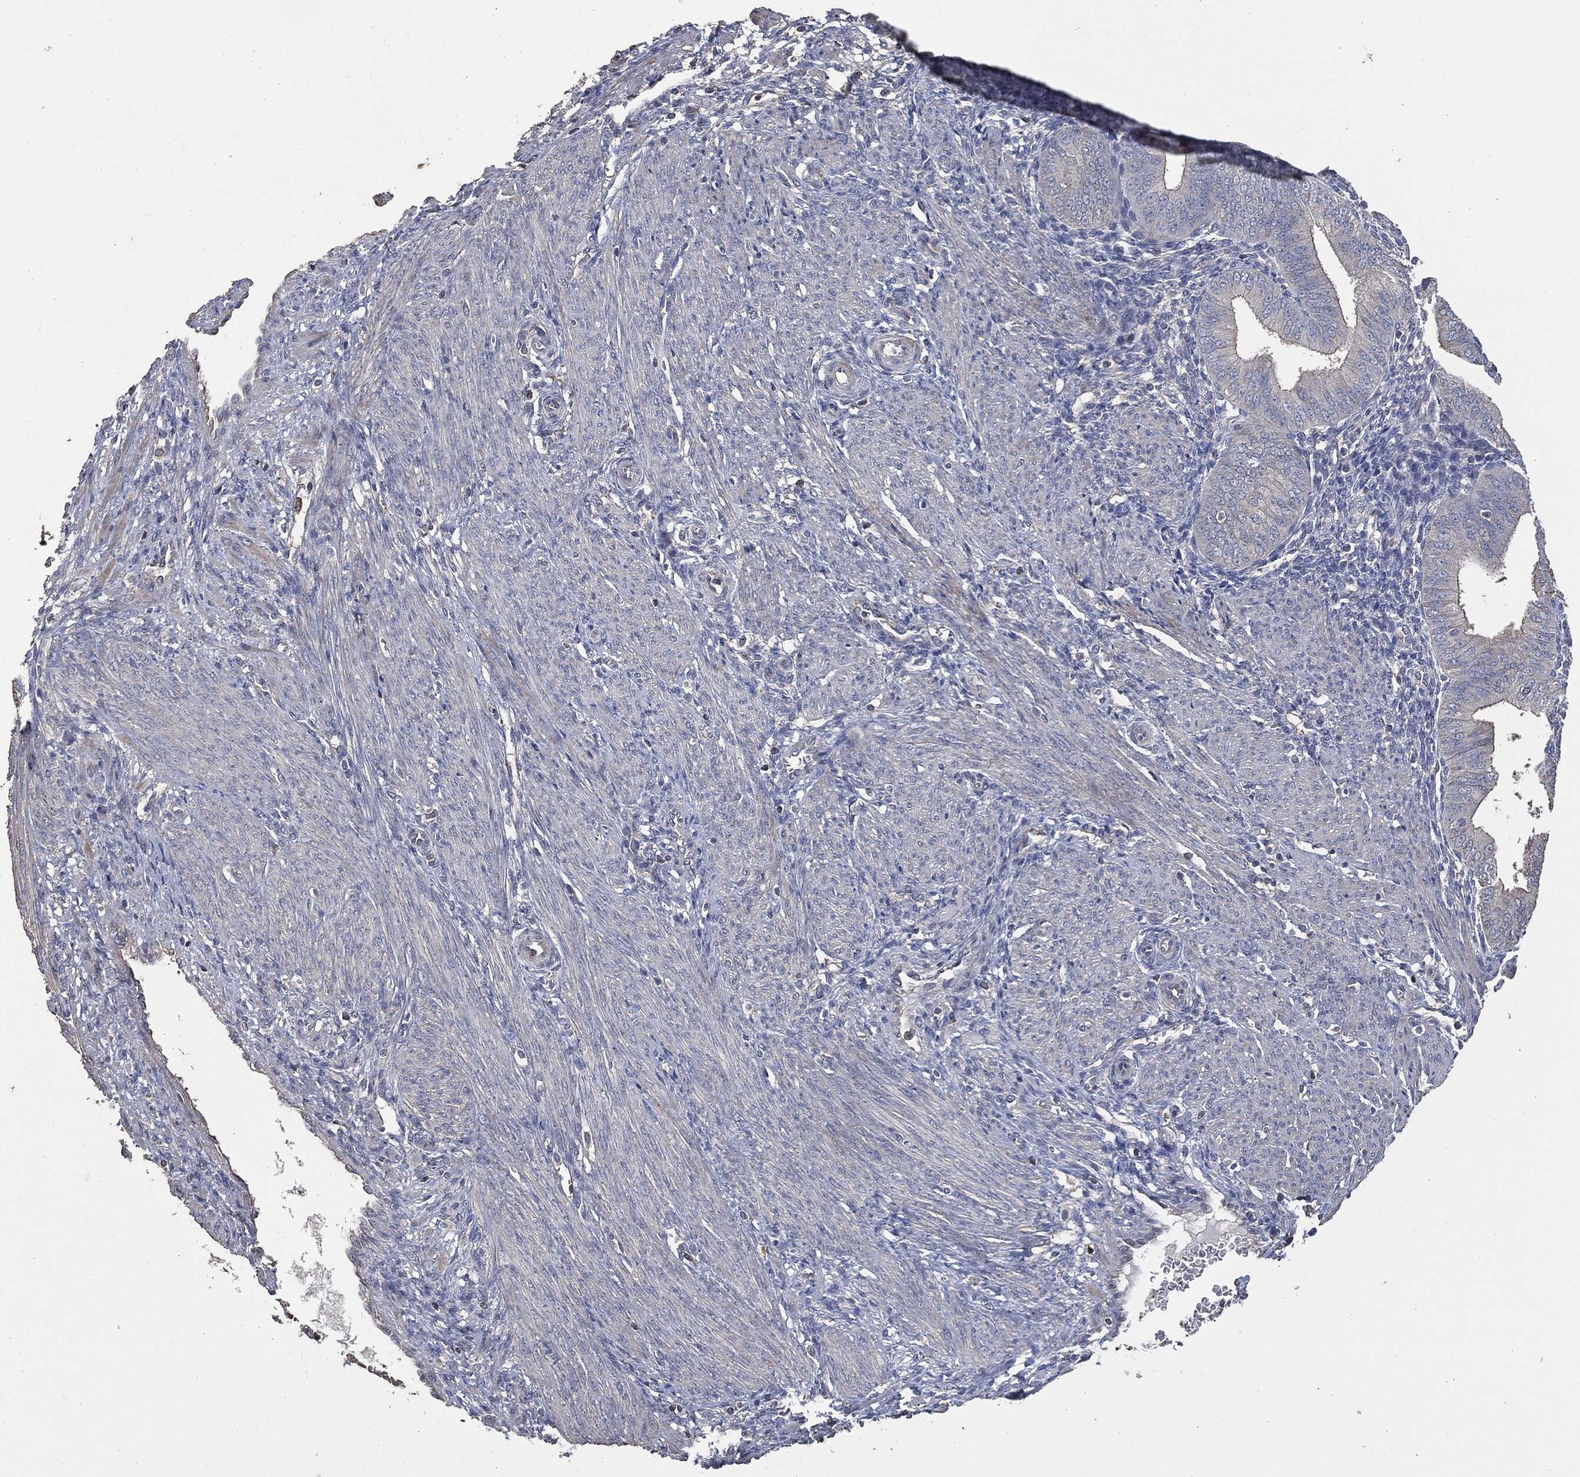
{"staining": {"intensity": "negative", "quantity": "none", "location": "none"}, "tissue": "endometrium", "cell_type": "Cells in endometrial stroma", "image_type": "normal", "snomed": [{"axis": "morphology", "description": "Normal tissue, NOS"}, {"axis": "topography", "description": "Endometrium"}], "caption": "Unremarkable endometrium was stained to show a protein in brown. There is no significant staining in cells in endometrial stroma. Brightfield microscopy of immunohistochemistry (IHC) stained with DAB (brown) and hematoxylin (blue), captured at high magnification.", "gene": "MSLN", "patient": {"sex": "female", "age": 39}}